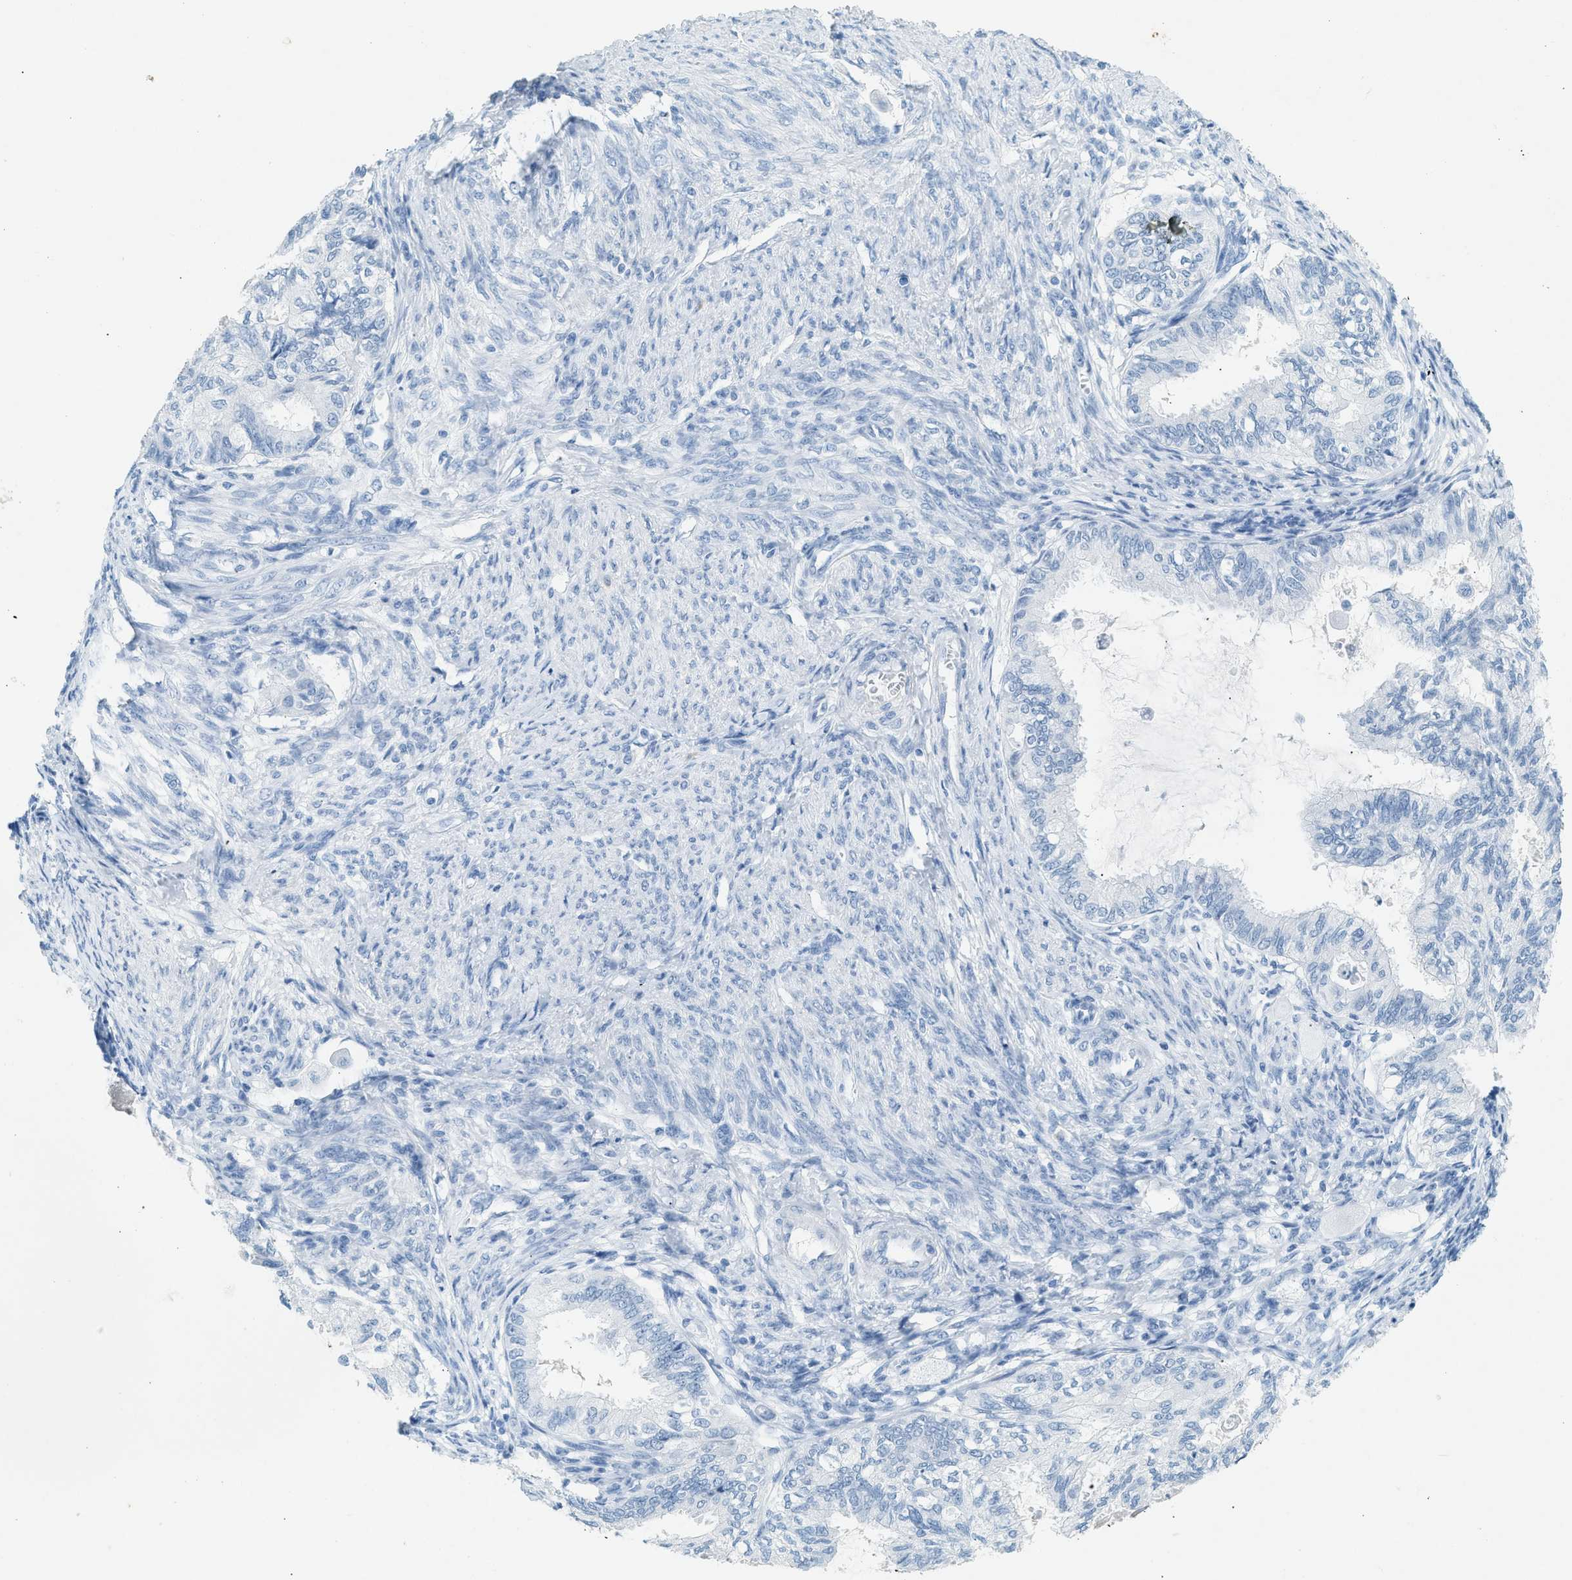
{"staining": {"intensity": "negative", "quantity": "none", "location": "none"}, "tissue": "cervical cancer", "cell_type": "Tumor cells", "image_type": "cancer", "snomed": [{"axis": "morphology", "description": "Normal tissue, NOS"}, {"axis": "morphology", "description": "Adenocarcinoma, NOS"}, {"axis": "topography", "description": "Cervix"}, {"axis": "topography", "description": "Endometrium"}], "caption": "There is no significant positivity in tumor cells of cervical adenocarcinoma. The staining was performed using DAB (3,3'-diaminobenzidine) to visualize the protein expression in brown, while the nuclei were stained in blue with hematoxylin (Magnification: 20x).", "gene": "HHATL", "patient": {"sex": "female", "age": 86}}